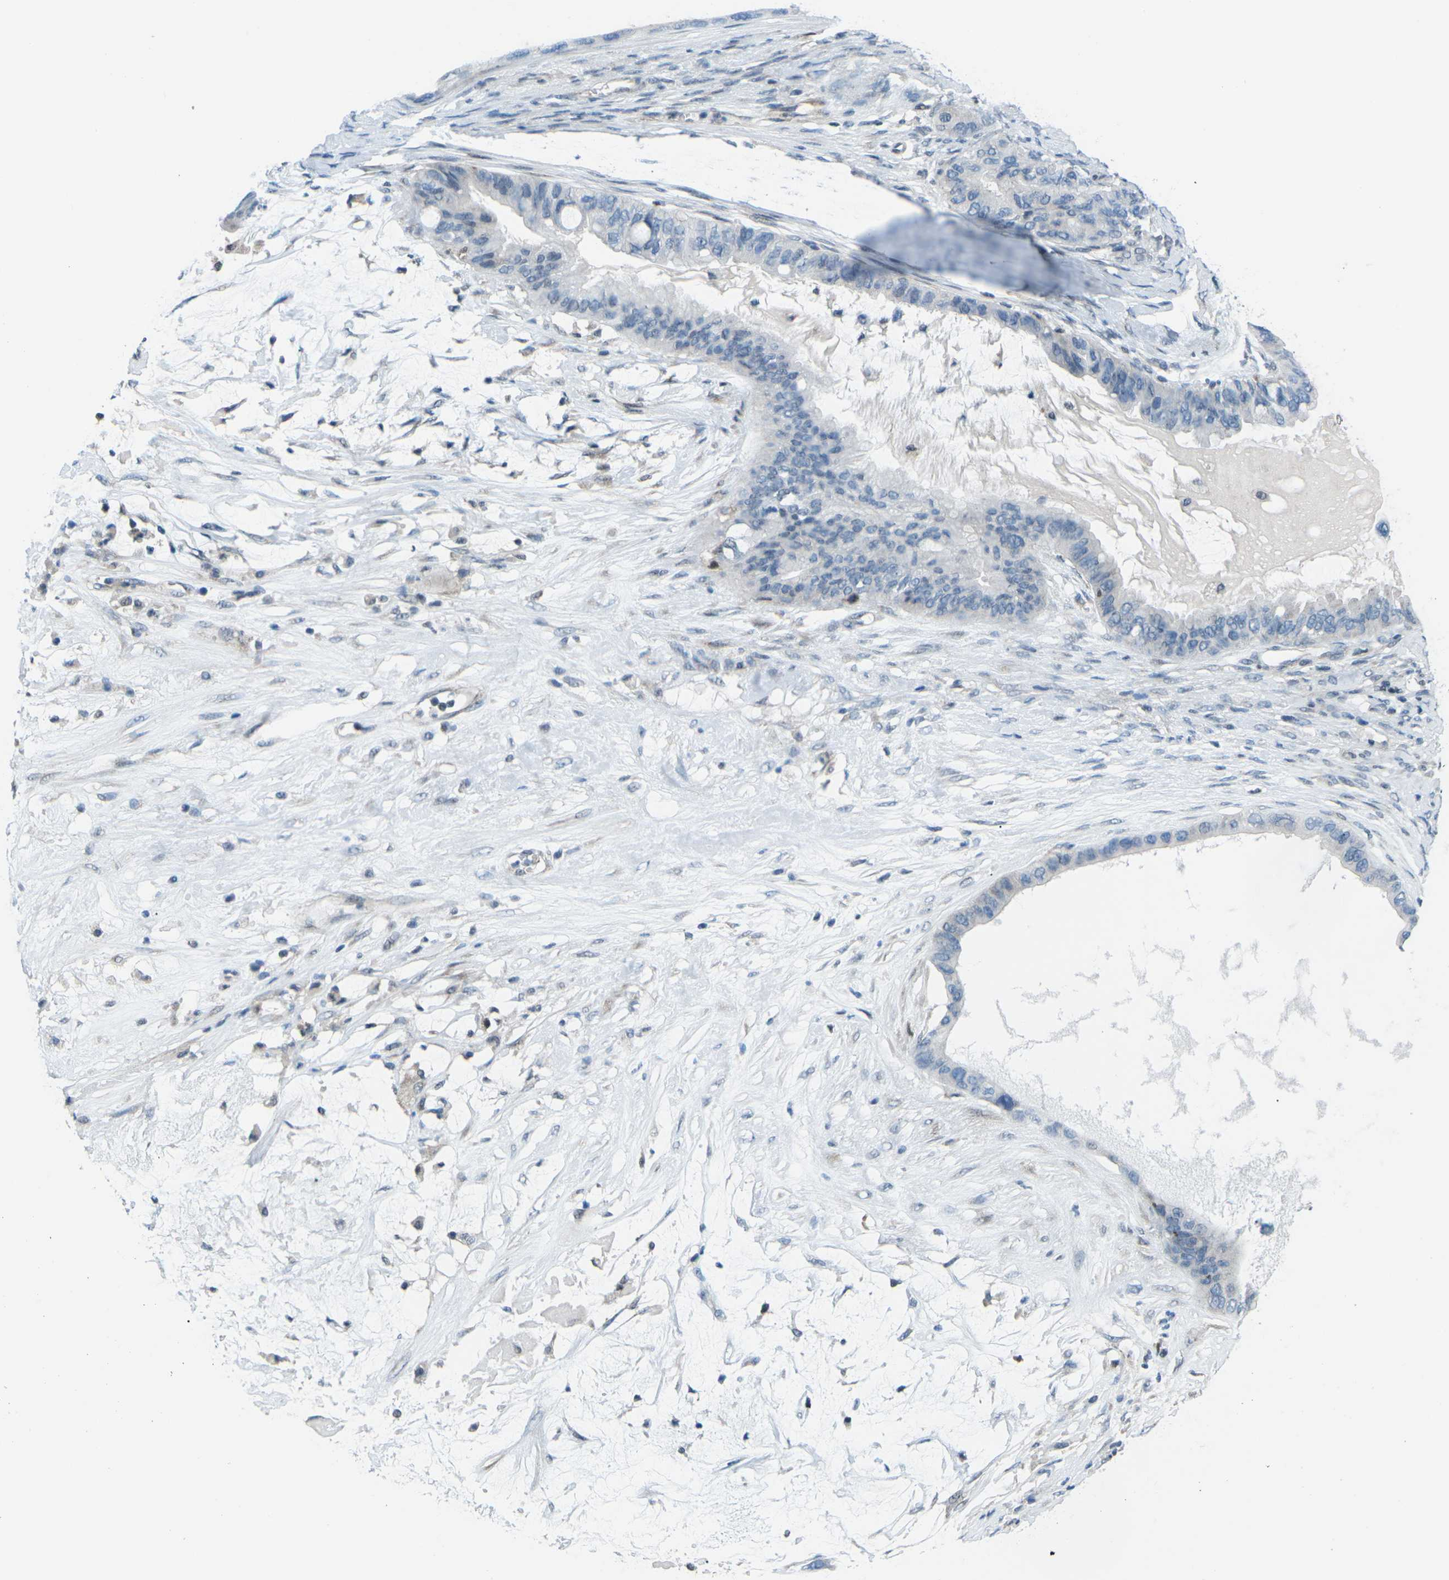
{"staining": {"intensity": "negative", "quantity": "none", "location": "none"}, "tissue": "ovarian cancer", "cell_type": "Tumor cells", "image_type": "cancer", "snomed": [{"axis": "morphology", "description": "Cystadenocarcinoma, mucinous, NOS"}, {"axis": "topography", "description": "Ovary"}], "caption": "Immunohistochemical staining of human ovarian cancer (mucinous cystadenocarcinoma) demonstrates no significant positivity in tumor cells.", "gene": "MBNL1", "patient": {"sex": "female", "age": 80}}